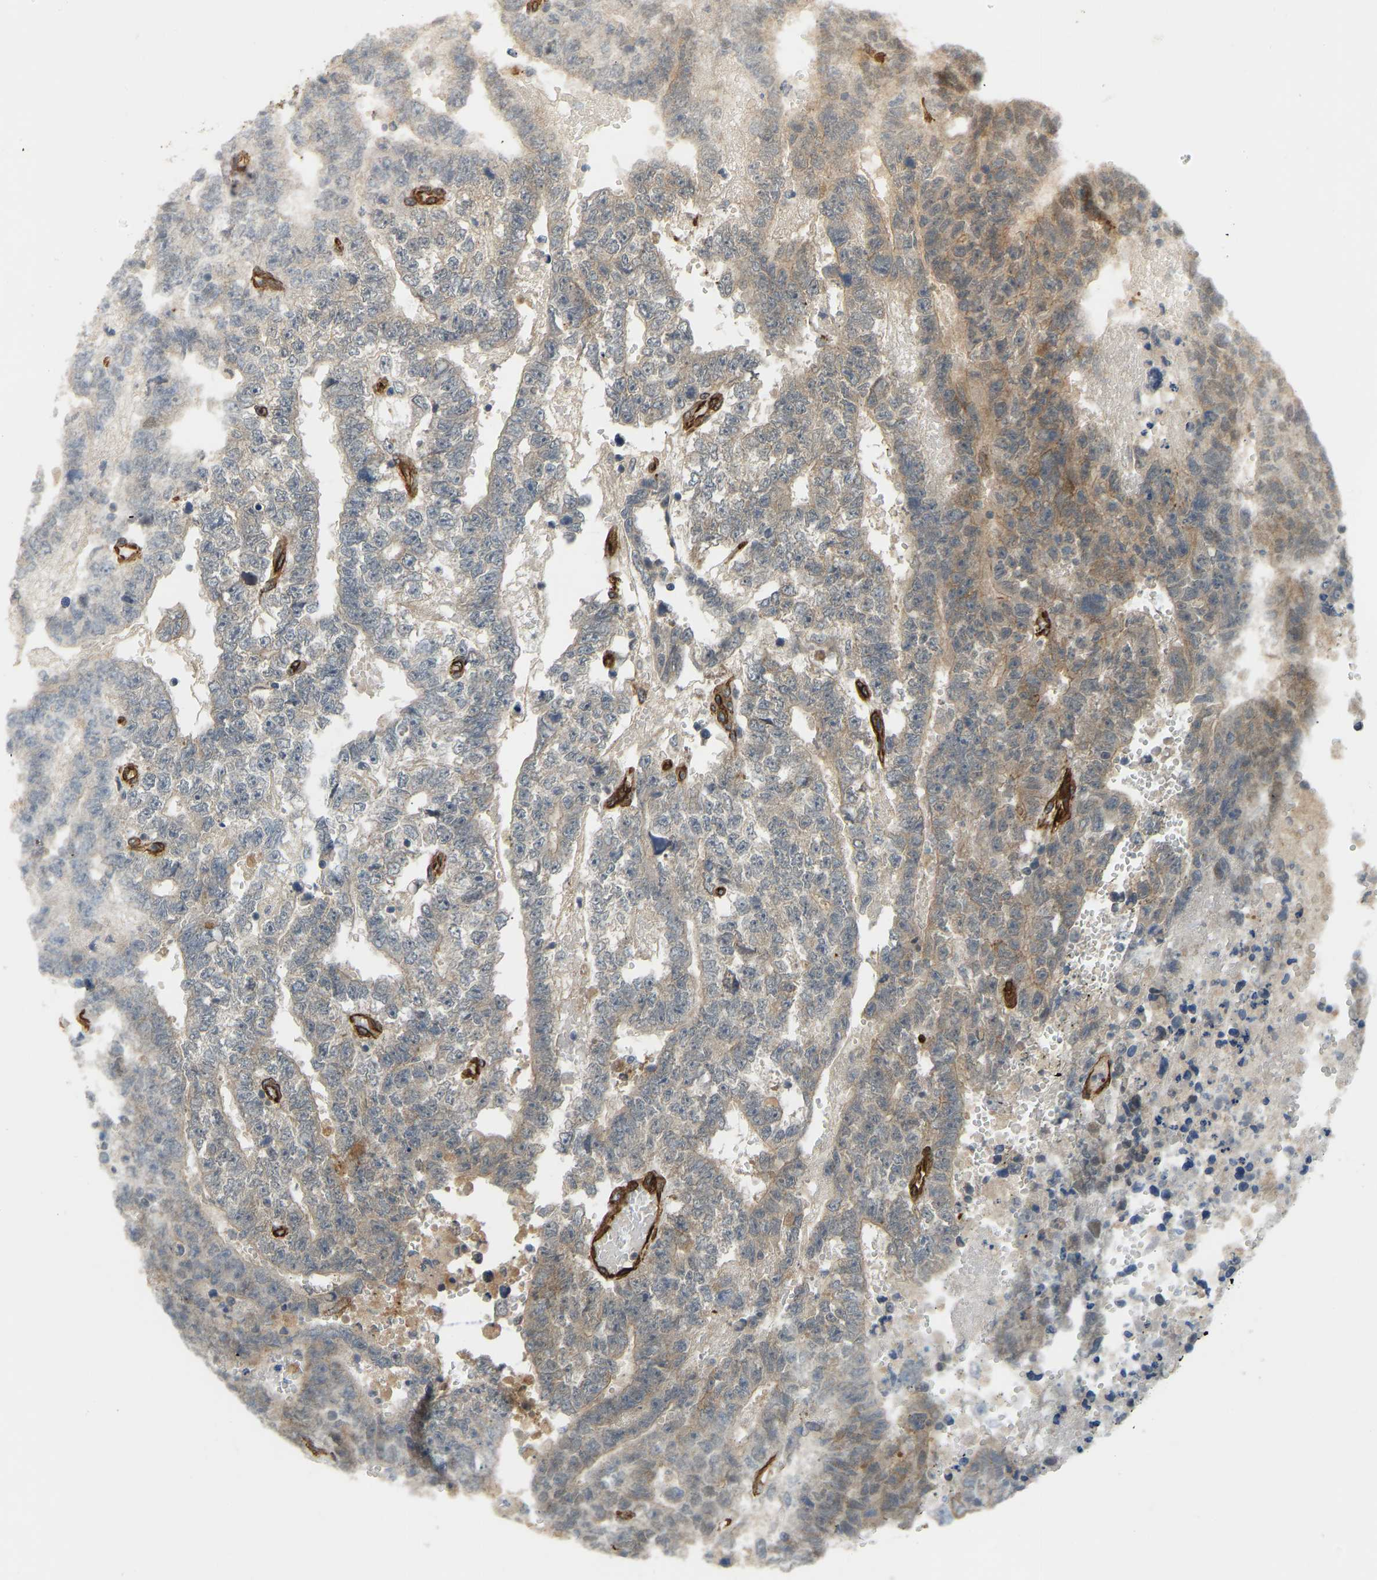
{"staining": {"intensity": "moderate", "quantity": "25%-75%", "location": "cytoplasmic/membranous"}, "tissue": "testis cancer", "cell_type": "Tumor cells", "image_type": "cancer", "snomed": [{"axis": "morphology", "description": "Carcinoma, Embryonal, NOS"}, {"axis": "topography", "description": "Testis"}], "caption": "This is a micrograph of immunohistochemistry staining of embryonal carcinoma (testis), which shows moderate positivity in the cytoplasmic/membranous of tumor cells.", "gene": "NMB", "patient": {"sex": "male", "age": 25}}